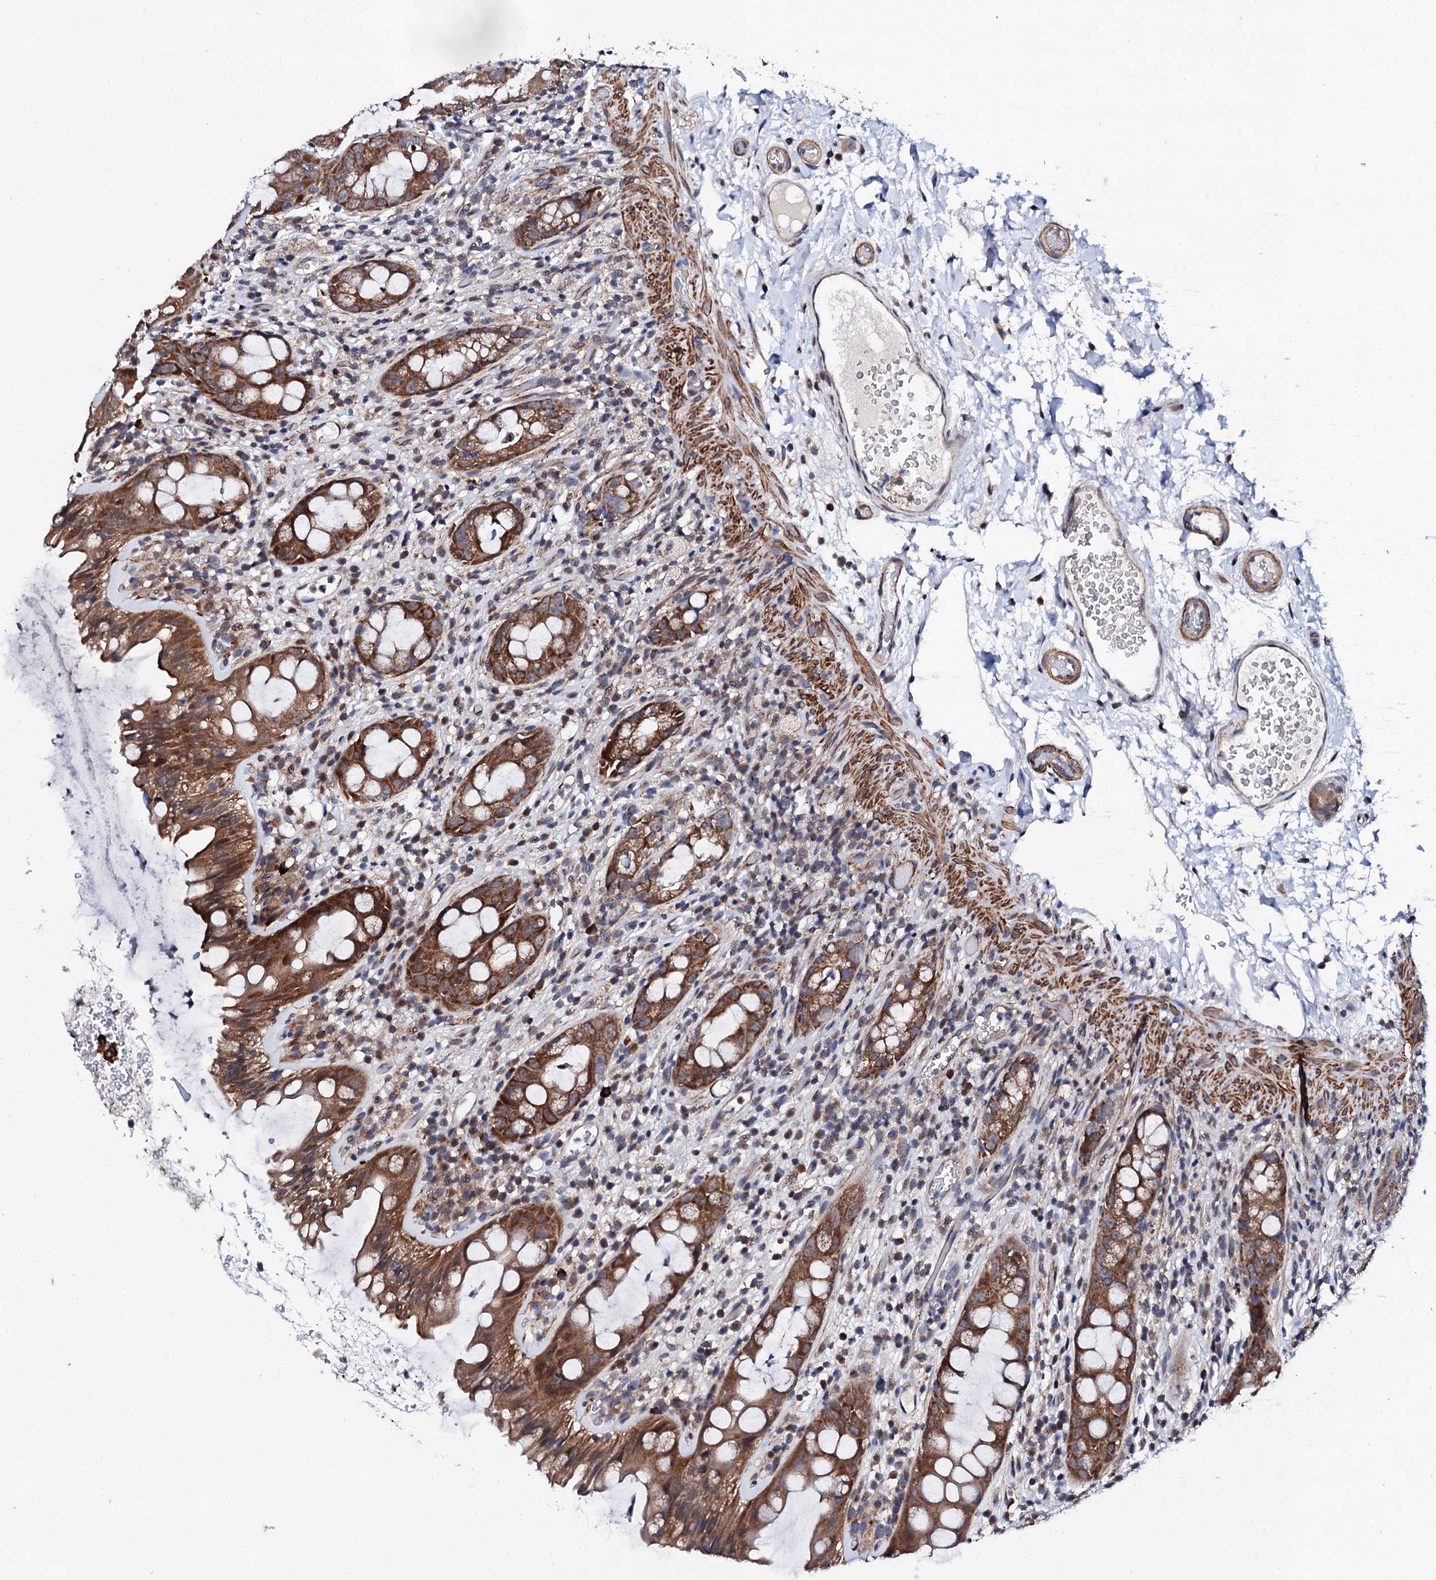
{"staining": {"intensity": "moderate", "quantity": ">75%", "location": "cytoplasmic/membranous"}, "tissue": "rectum", "cell_type": "Glandular cells", "image_type": "normal", "snomed": [{"axis": "morphology", "description": "Normal tissue, NOS"}, {"axis": "topography", "description": "Rectum"}], "caption": "Brown immunohistochemical staining in benign human rectum exhibits moderate cytoplasmic/membranous staining in approximately >75% of glandular cells.", "gene": "COG4", "patient": {"sex": "female", "age": 57}}